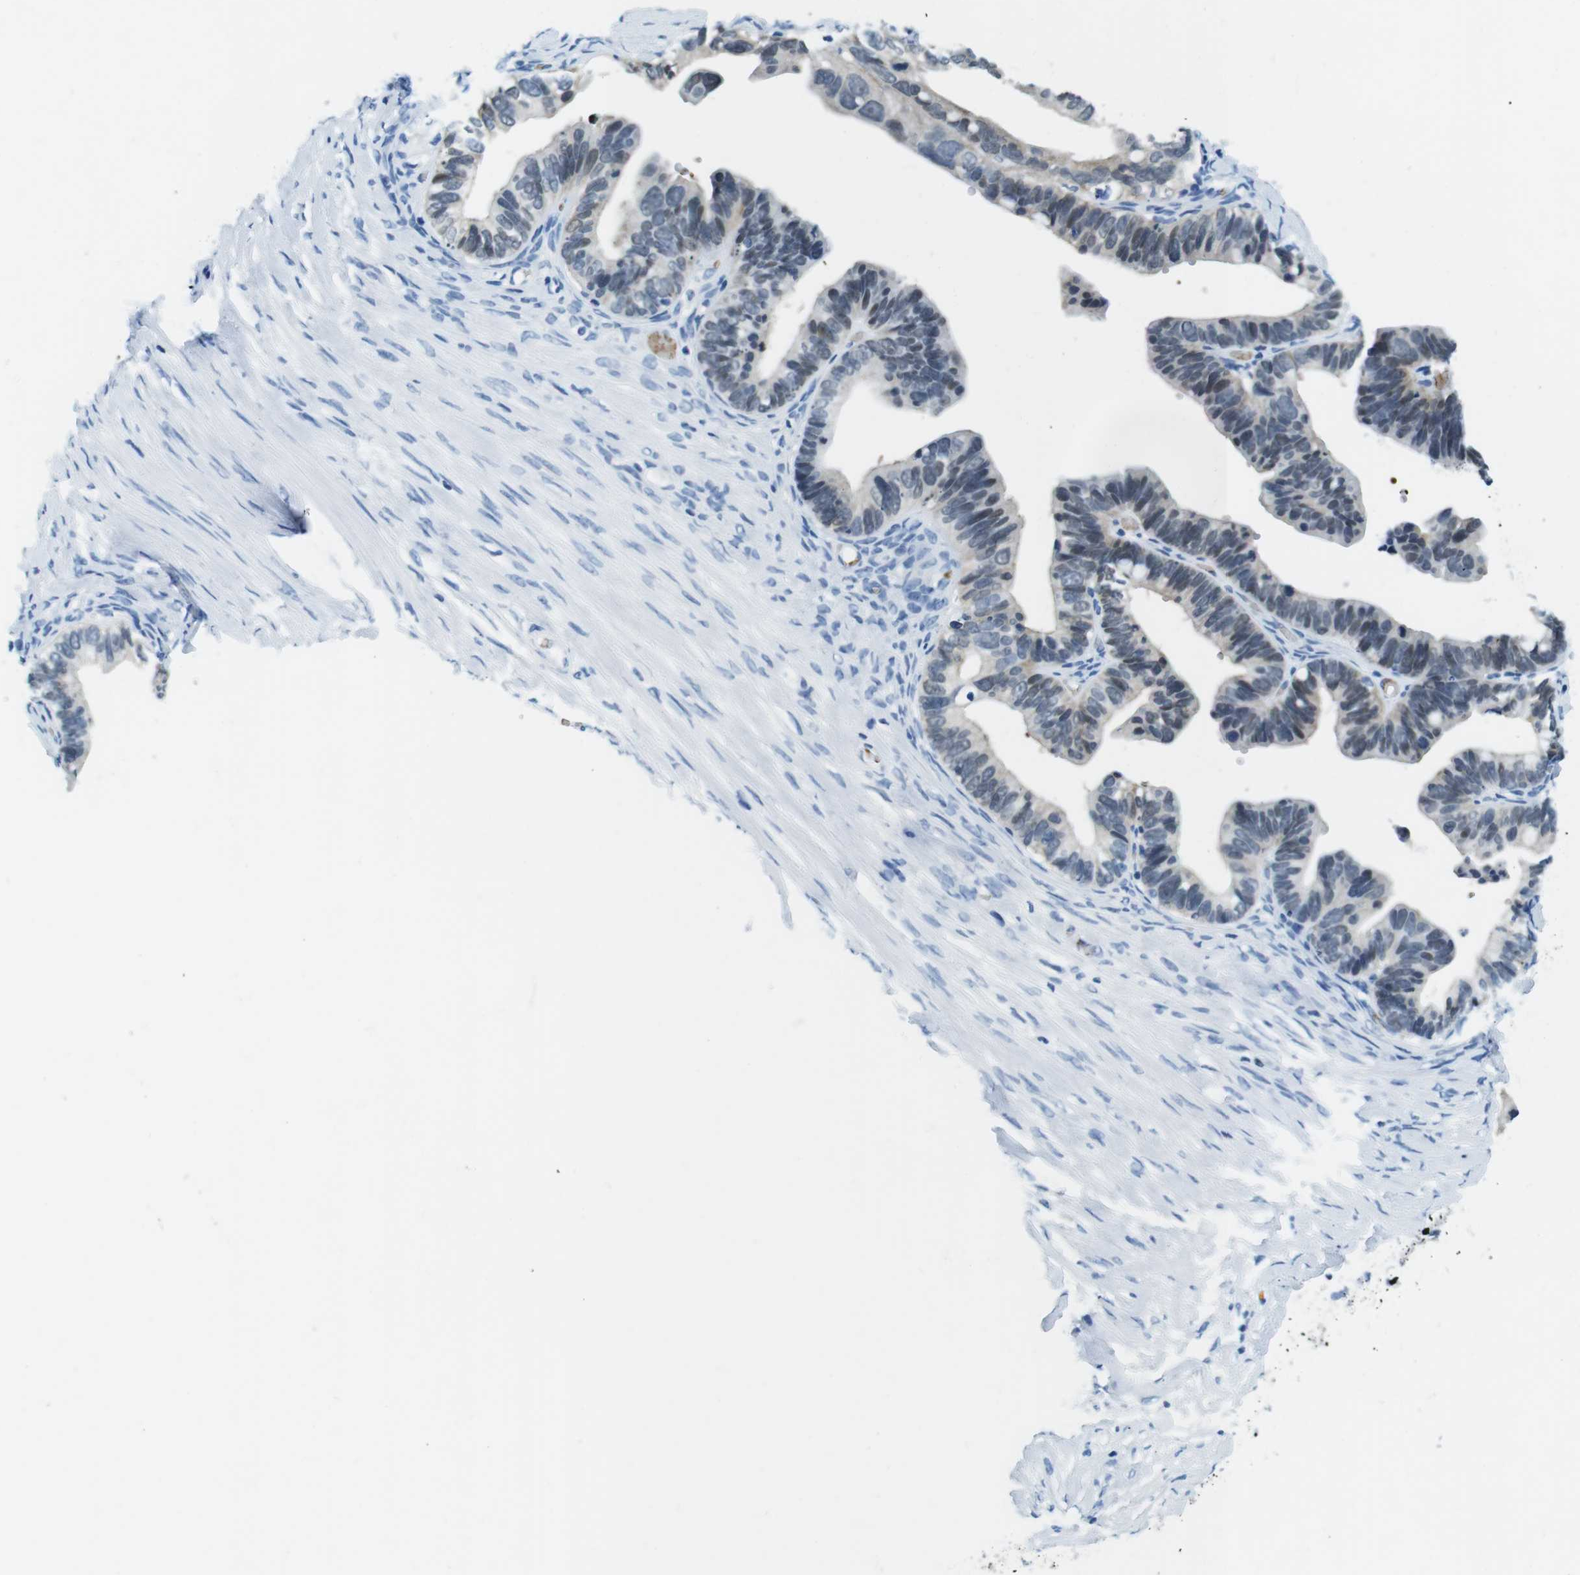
{"staining": {"intensity": "weak", "quantity": "<25%", "location": "nuclear"}, "tissue": "ovarian cancer", "cell_type": "Tumor cells", "image_type": "cancer", "snomed": [{"axis": "morphology", "description": "Cystadenocarcinoma, serous, NOS"}, {"axis": "topography", "description": "Ovary"}], "caption": "An immunohistochemistry (IHC) image of ovarian cancer is shown. There is no staining in tumor cells of ovarian cancer.", "gene": "TFAP2C", "patient": {"sex": "female", "age": 56}}